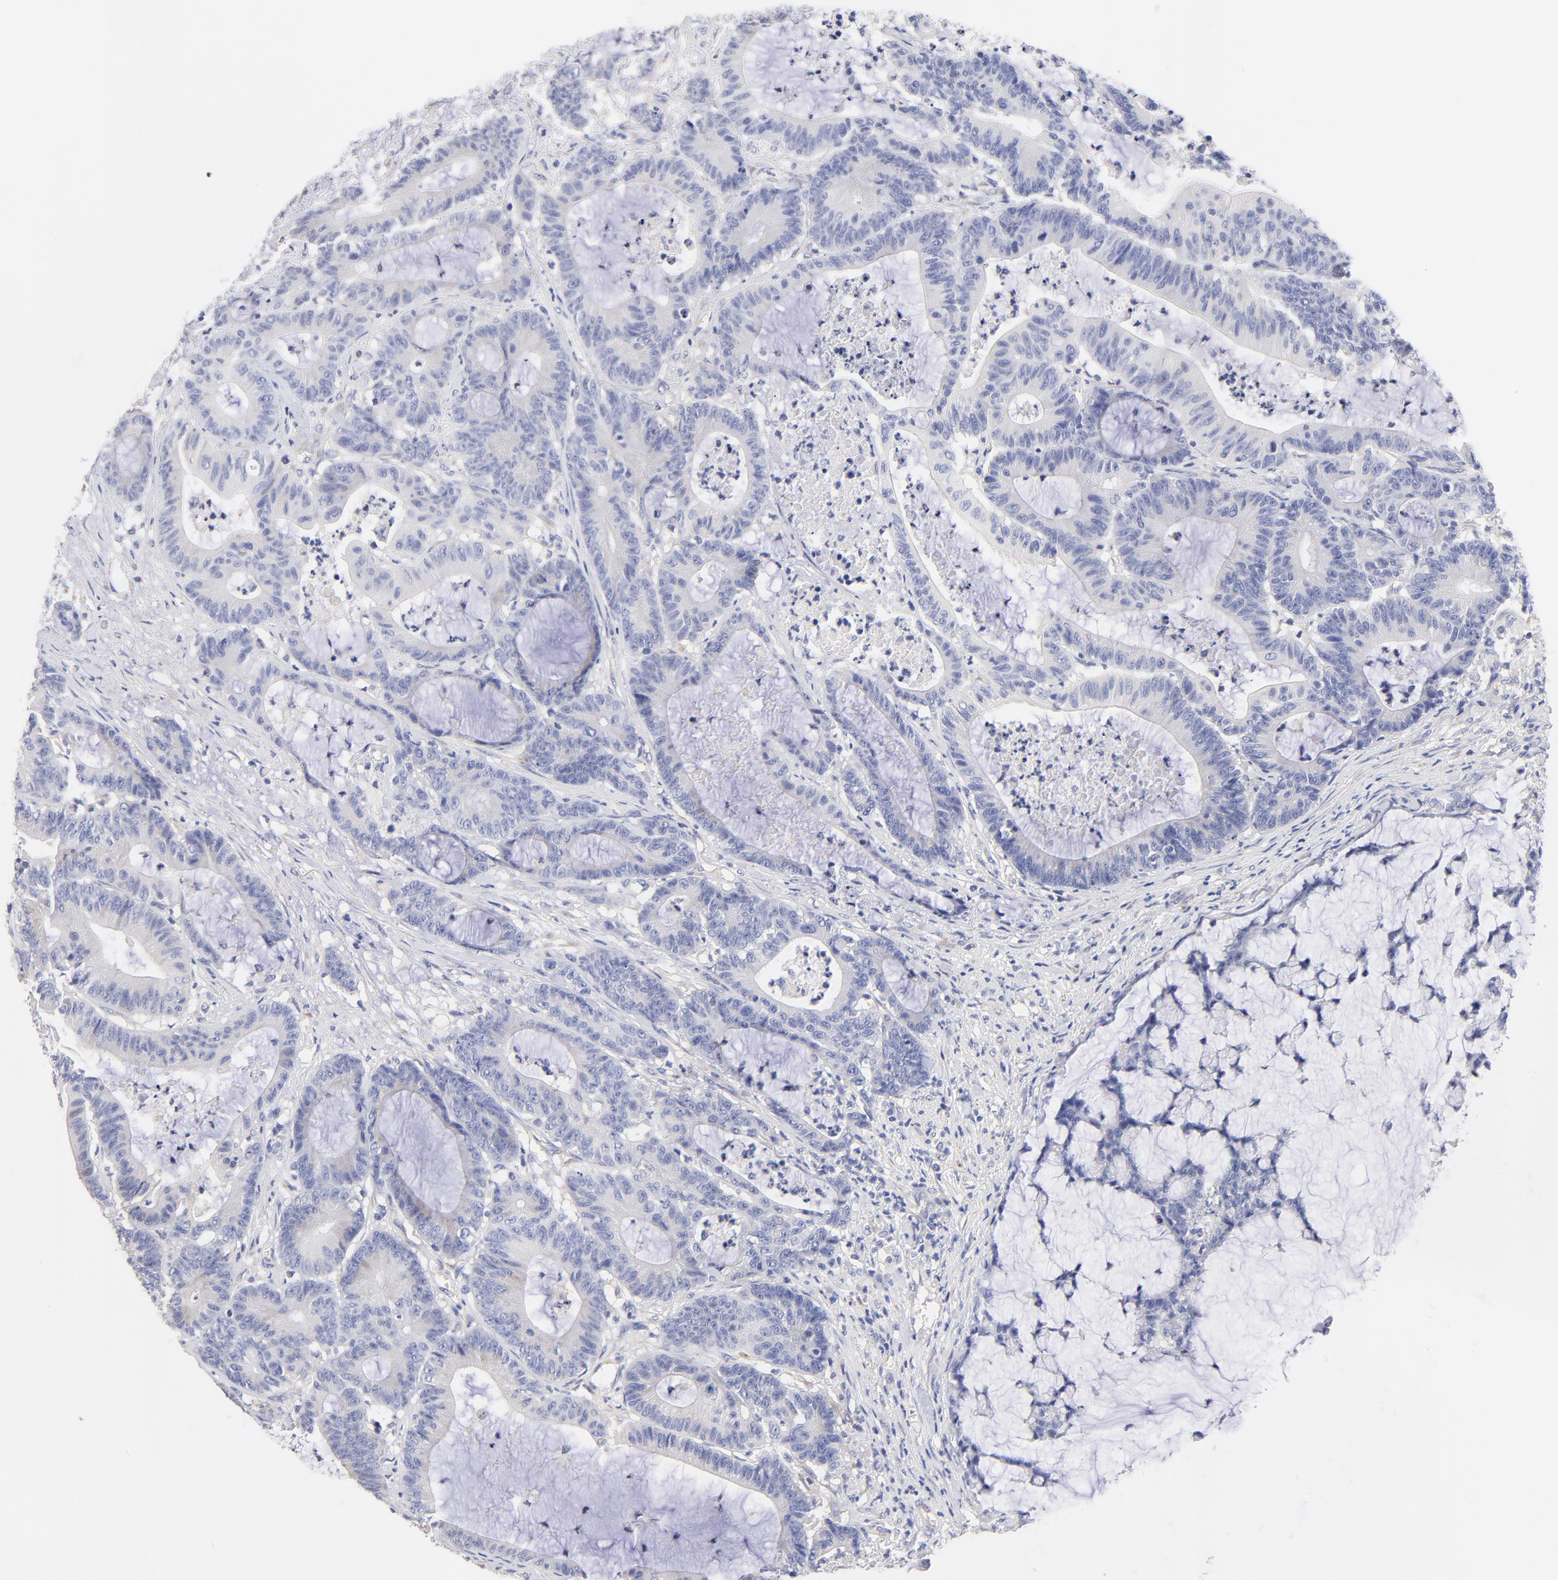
{"staining": {"intensity": "weak", "quantity": "<25%", "location": "cytoplasmic/membranous"}, "tissue": "colorectal cancer", "cell_type": "Tumor cells", "image_type": "cancer", "snomed": [{"axis": "morphology", "description": "Adenocarcinoma, NOS"}, {"axis": "topography", "description": "Colon"}], "caption": "Protein analysis of colorectal cancer reveals no significant staining in tumor cells.", "gene": "HS3ST1", "patient": {"sex": "female", "age": 84}}